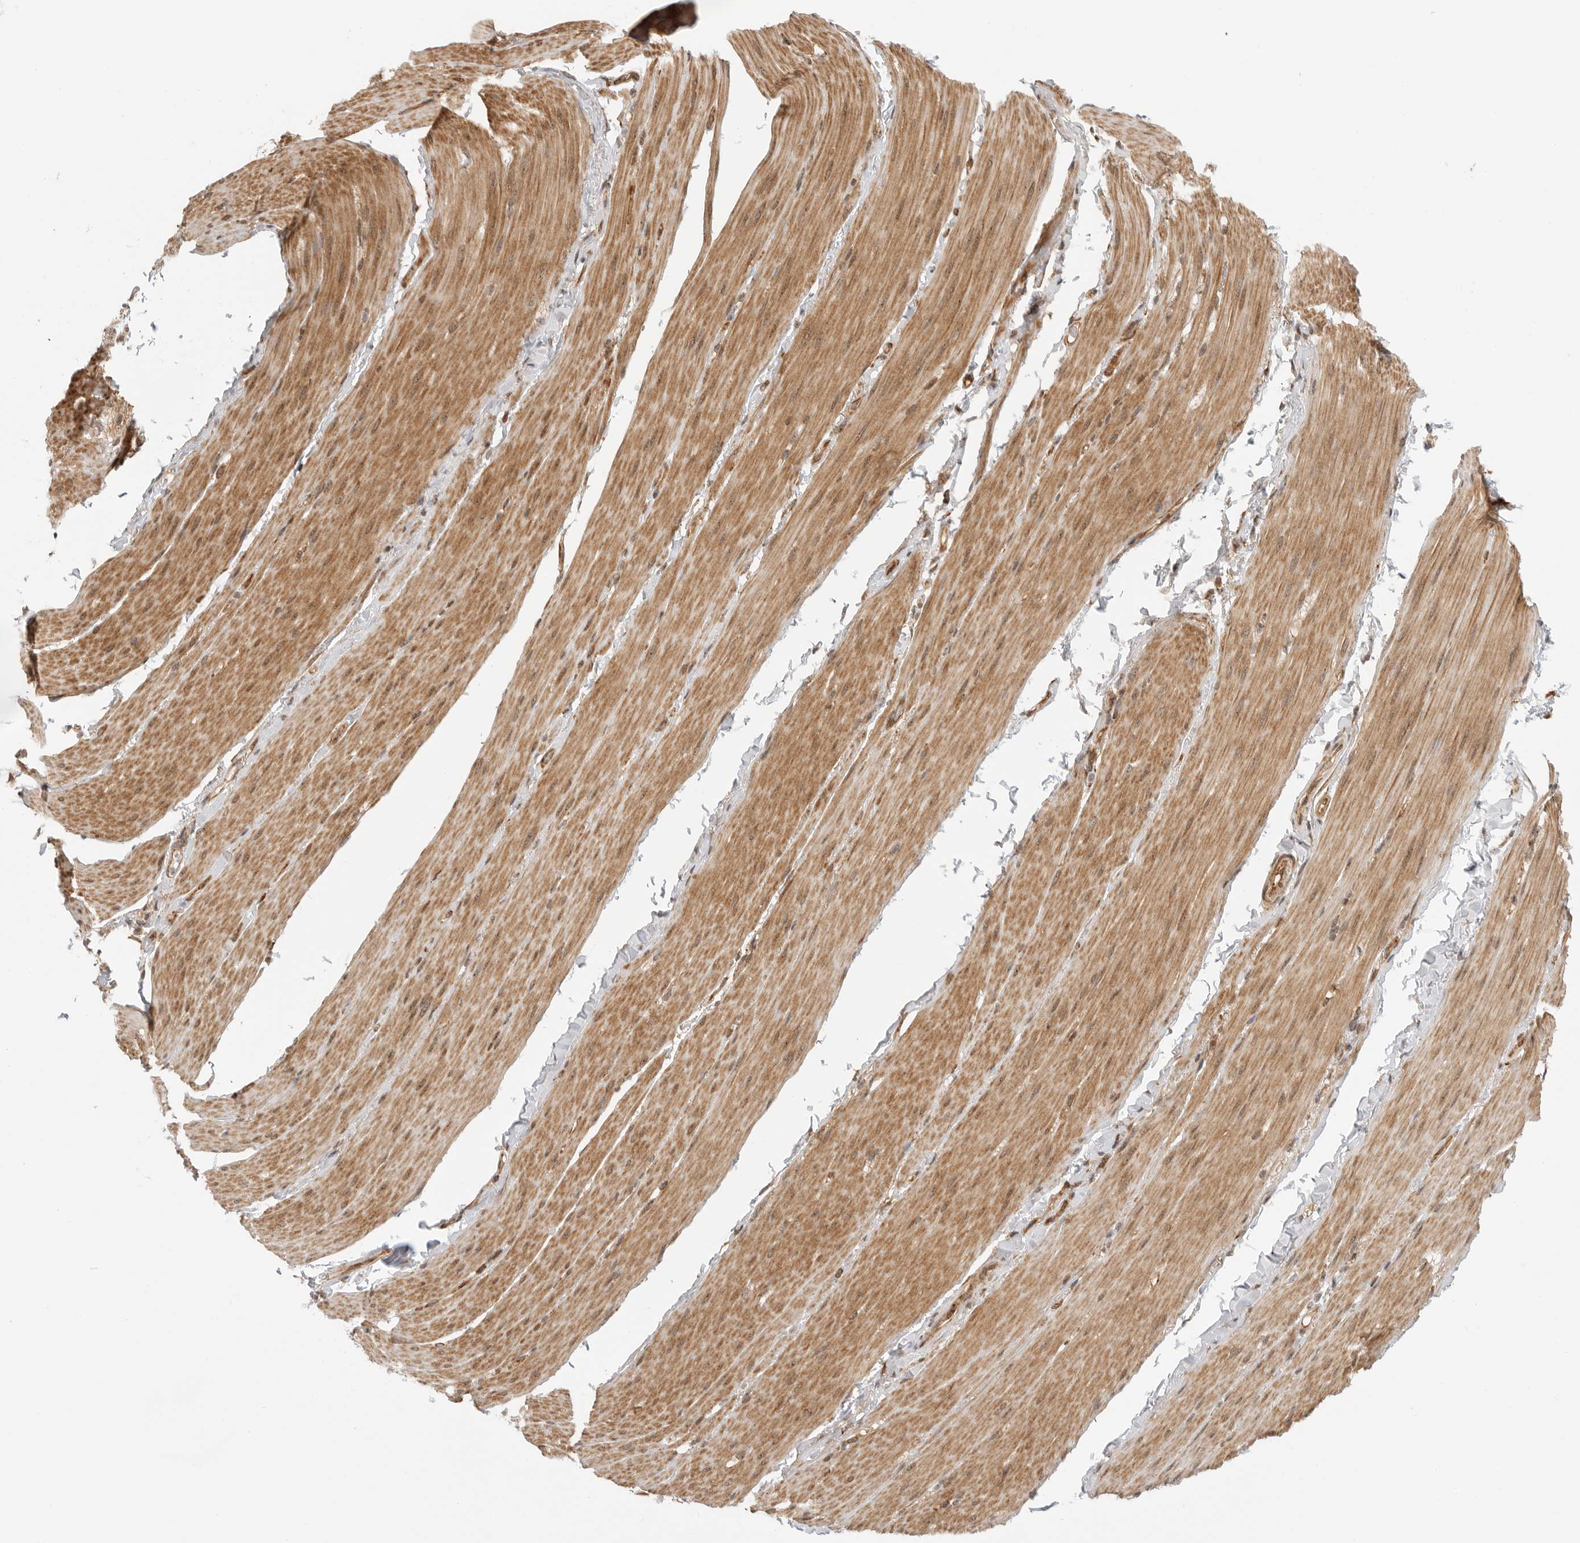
{"staining": {"intensity": "moderate", "quantity": ">75%", "location": "cytoplasmic/membranous"}, "tissue": "smooth muscle", "cell_type": "Smooth muscle cells", "image_type": "normal", "snomed": [{"axis": "morphology", "description": "Normal tissue, NOS"}, {"axis": "topography", "description": "Smooth muscle"}, {"axis": "topography", "description": "Small intestine"}], "caption": "Unremarkable smooth muscle shows moderate cytoplasmic/membranous staining in approximately >75% of smooth muscle cells, visualized by immunohistochemistry. (brown staining indicates protein expression, while blue staining denotes nuclei).", "gene": "DSCC1", "patient": {"sex": "female", "age": 84}}